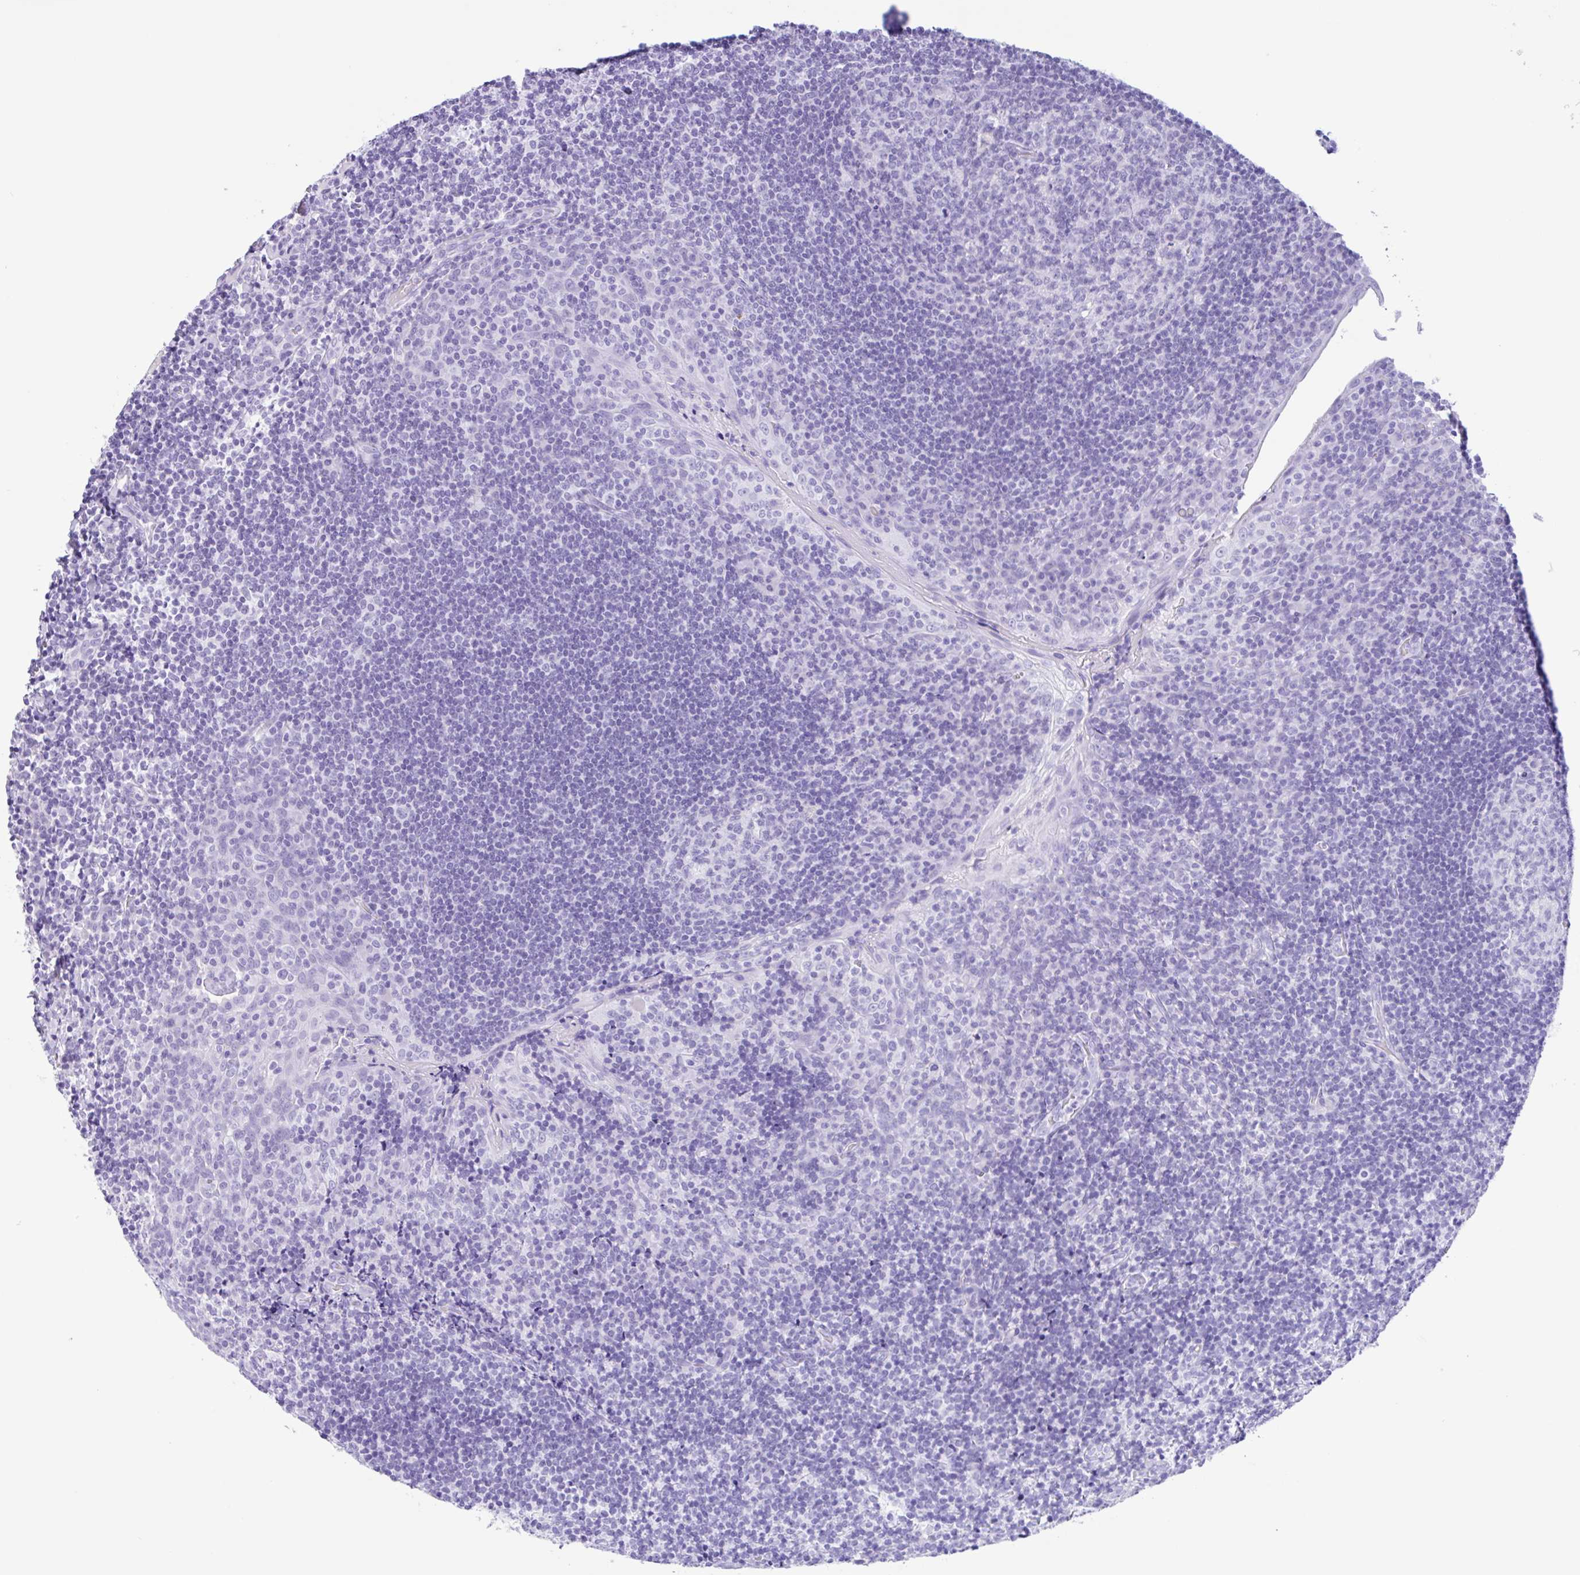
{"staining": {"intensity": "negative", "quantity": "none", "location": "none"}, "tissue": "tonsil", "cell_type": "Germinal center cells", "image_type": "normal", "snomed": [{"axis": "morphology", "description": "Normal tissue, NOS"}, {"axis": "topography", "description": "Tonsil"}], "caption": "Immunohistochemistry micrograph of normal tonsil stained for a protein (brown), which reveals no positivity in germinal center cells.", "gene": "CPA1", "patient": {"sex": "male", "age": 17}}